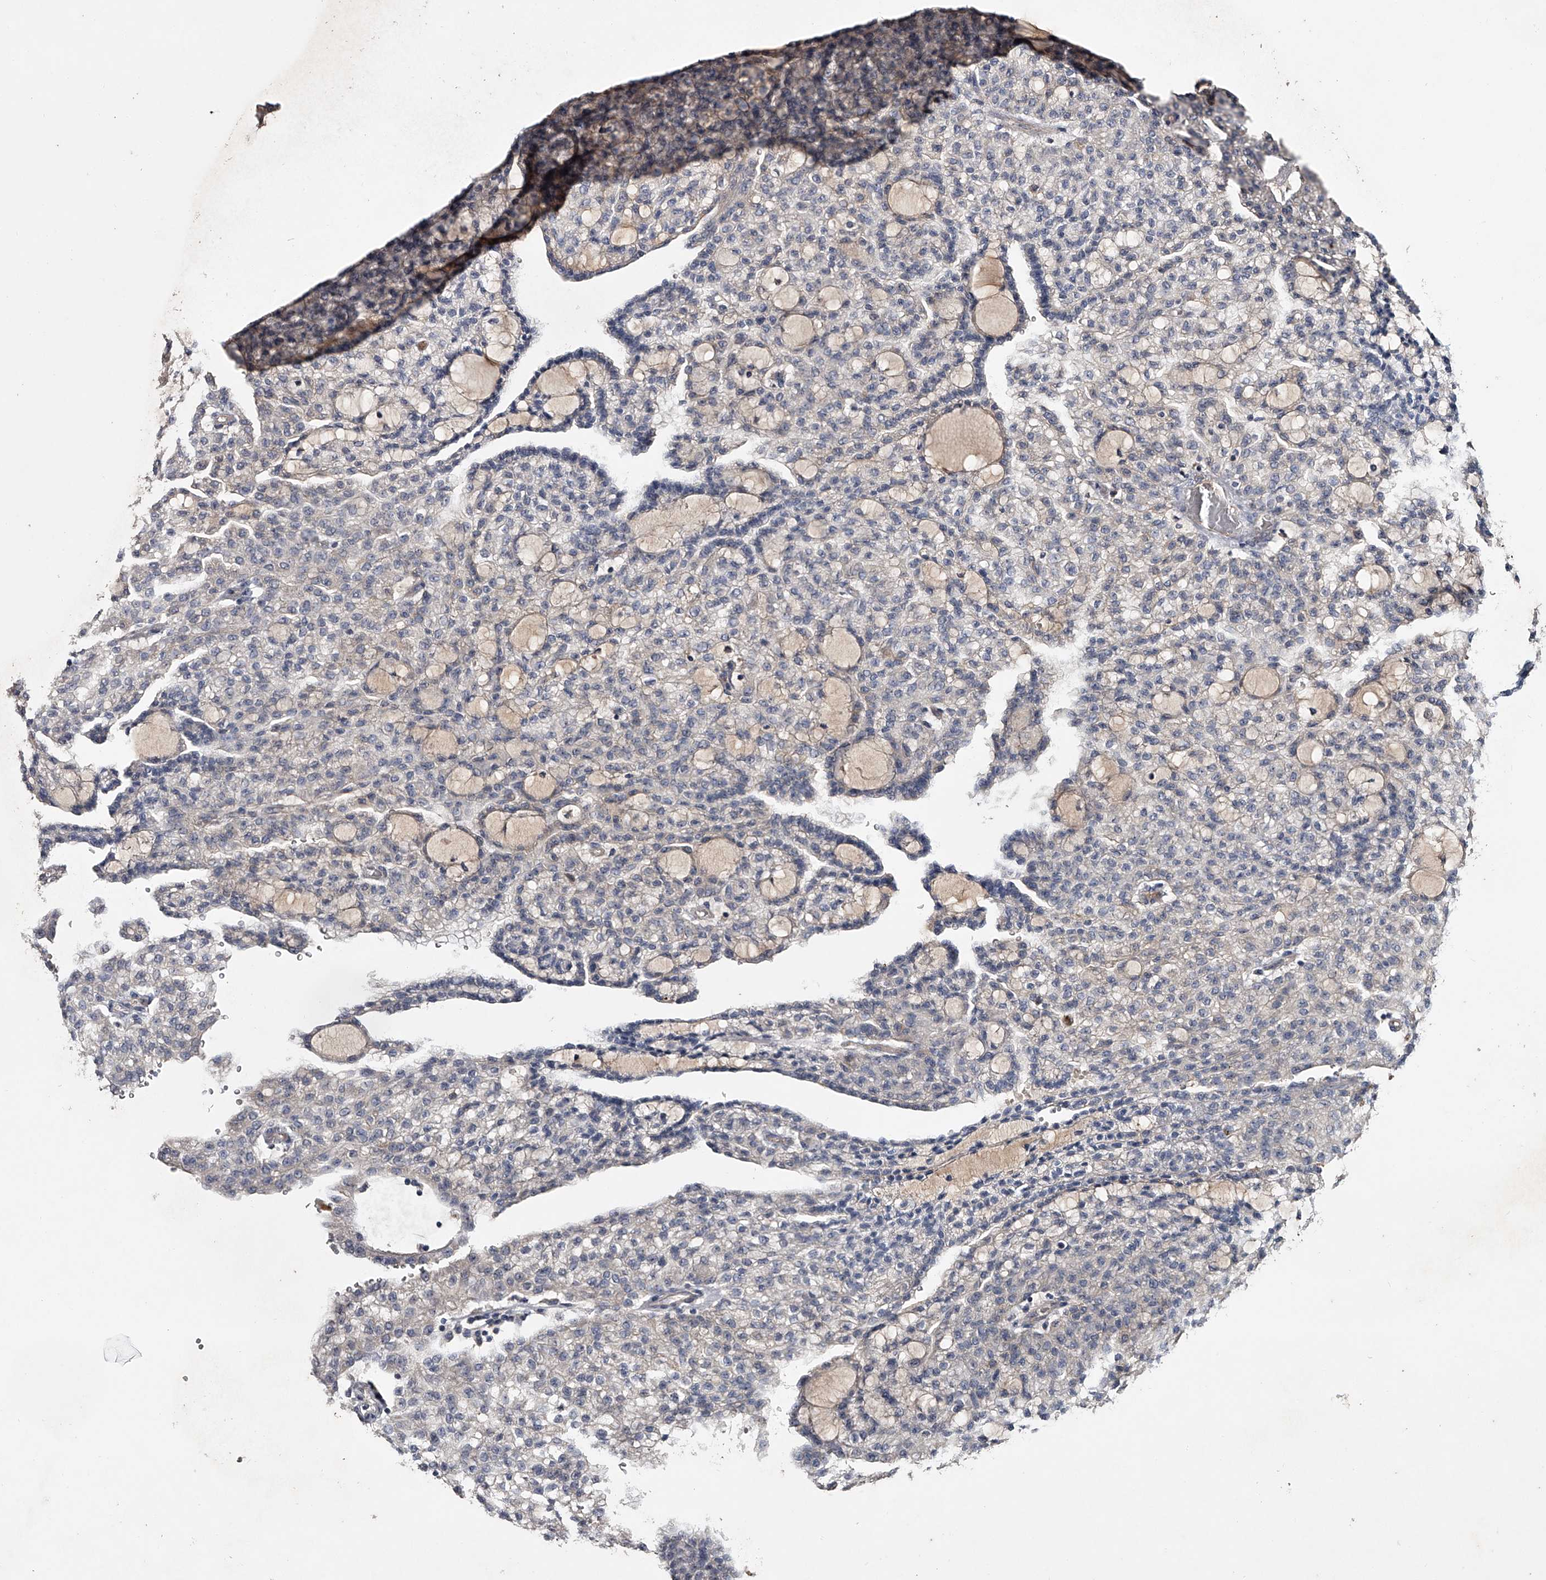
{"staining": {"intensity": "weak", "quantity": "25%-75%", "location": "cytoplasmic/membranous"}, "tissue": "renal cancer", "cell_type": "Tumor cells", "image_type": "cancer", "snomed": [{"axis": "morphology", "description": "Adenocarcinoma, NOS"}, {"axis": "topography", "description": "Kidney"}], "caption": "Immunohistochemistry (IHC) image of human adenocarcinoma (renal) stained for a protein (brown), which reveals low levels of weak cytoplasmic/membranous staining in approximately 25%-75% of tumor cells.", "gene": "MDN1", "patient": {"sex": "male", "age": 63}}